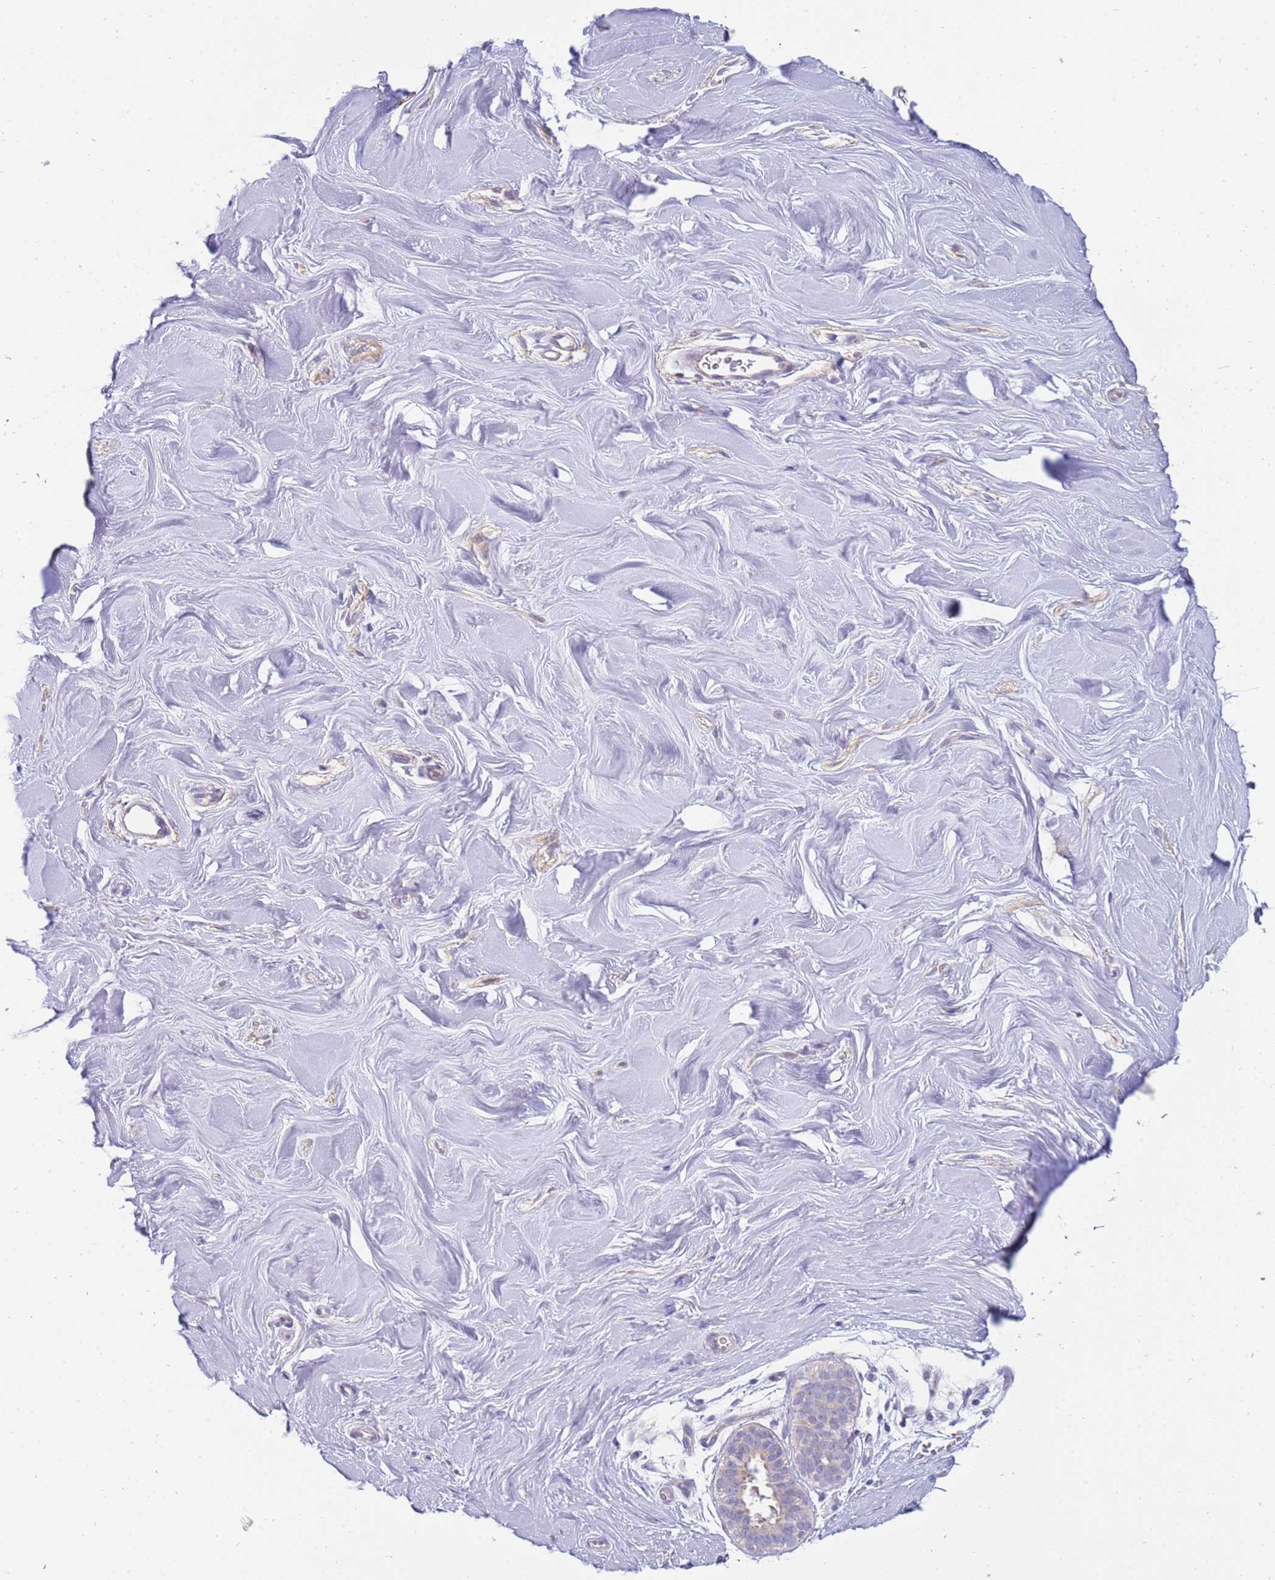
{"staining": {"intensity": "negative", "quantity": "none", "location": "none"}, "tissue": "adipose tissue", "cell_type": "Adipocytes", "image_type": "normal", "snomed": [{"axis": "morphology", "description": "Normal tissue, NOS"}, {"axis": "topography", "description": "Breast"}], "caption": "Immunohistochemistry (IHC) of benign adipose tissue shows no positivity in adipocytes.", "gene": "STK25", "patient": {"sex": "female", "age": 26}}